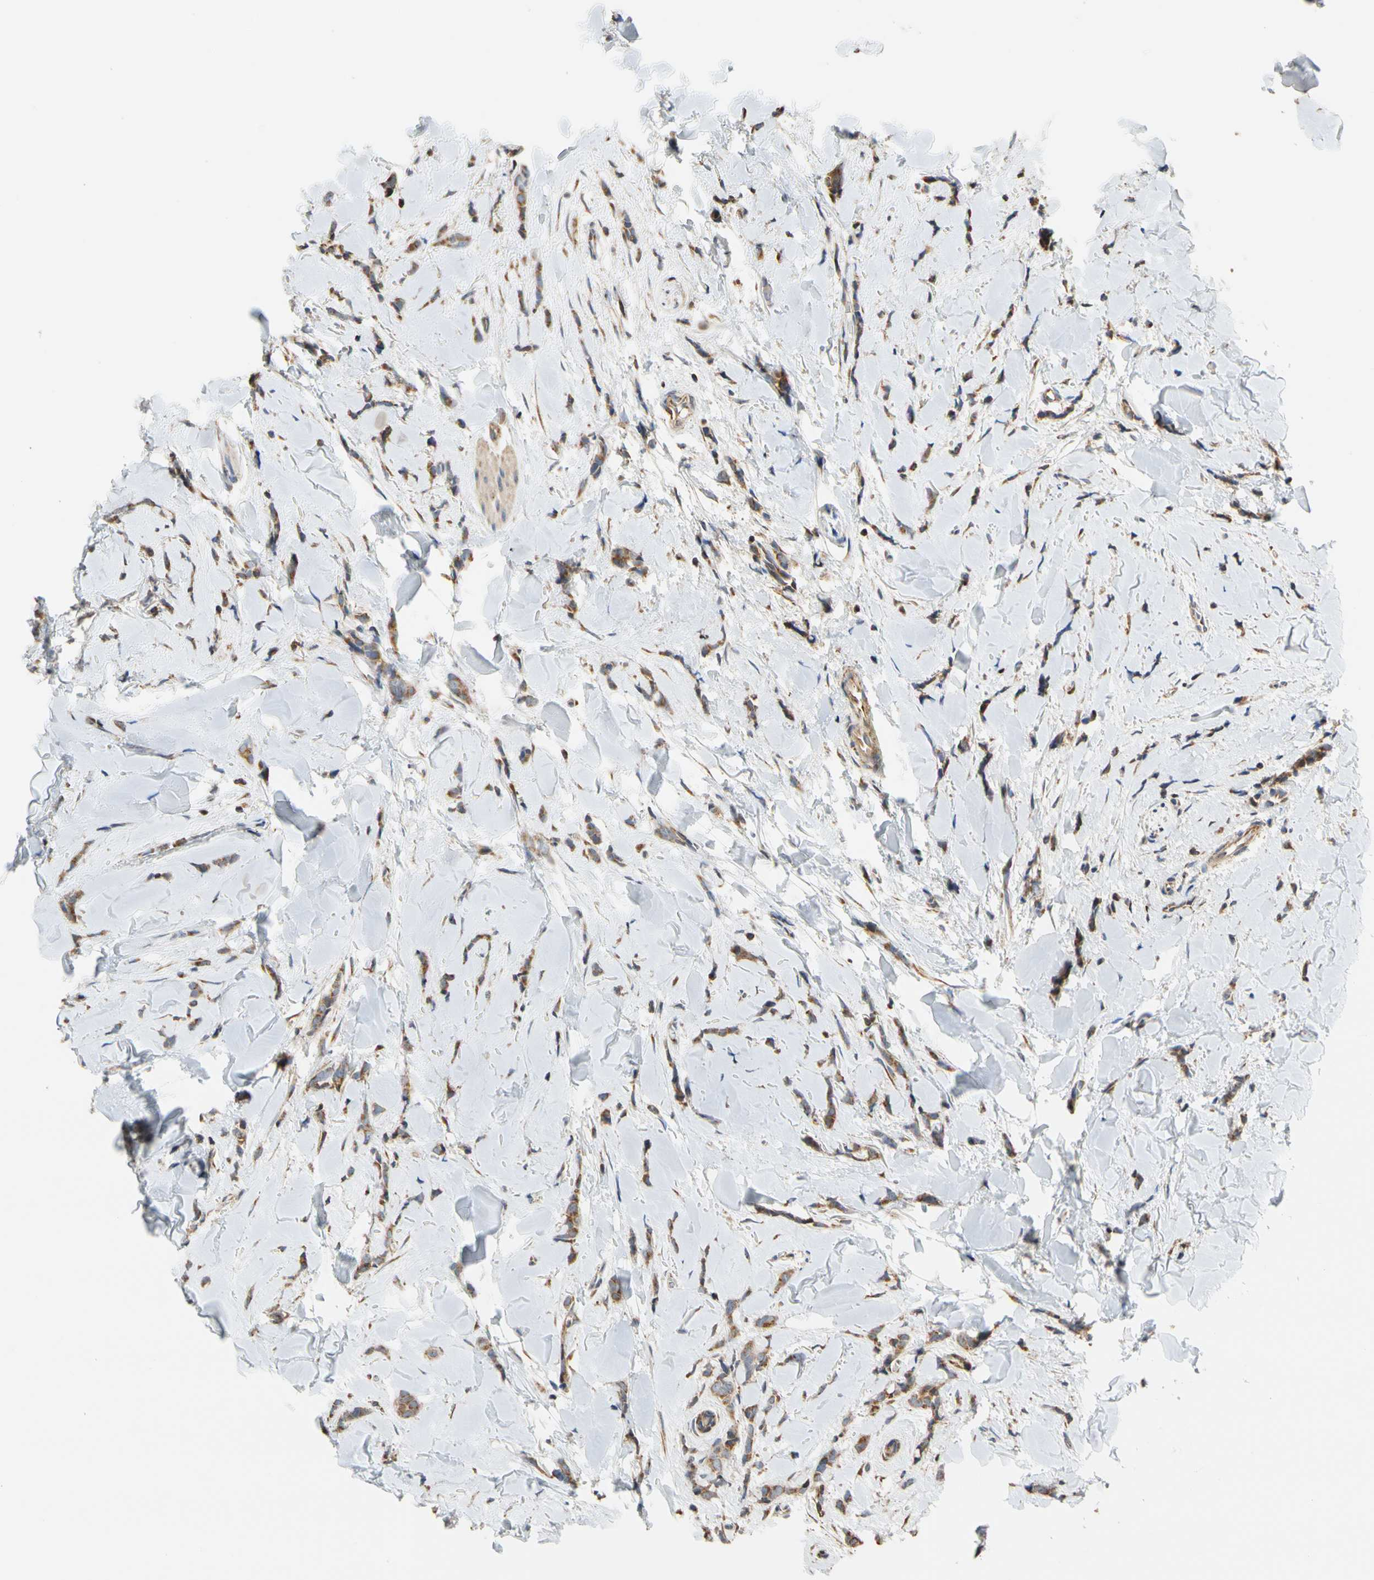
{"staining": {"intensity": "moderate", "quantity": ">75%", "location": "cytoplasmic/membranous"}, "tissue": "breast cancer", "cell_type": "Tumor cells", "image_type": "cancer", "snomed": [{"axis": "morphology", "description": "Lobular carcinoma"}, {"axis": "topography", "description": "Skin"}, {"axis": "topography", "description": "Breast"}], "caption": "IHC of human breast cancer (lobular carcinoma) reveals medium levels of moderate cytoplasmic/membranous staining in approximately >75% of tumor cells. The staining was performed using DAB to visualize the protein expression in brown, while the nuclei were stained in blue with hematoxylin (Magnification: 20x).", "gene": "IP6K2", "patient": {"sex": "female", "age": 46}}